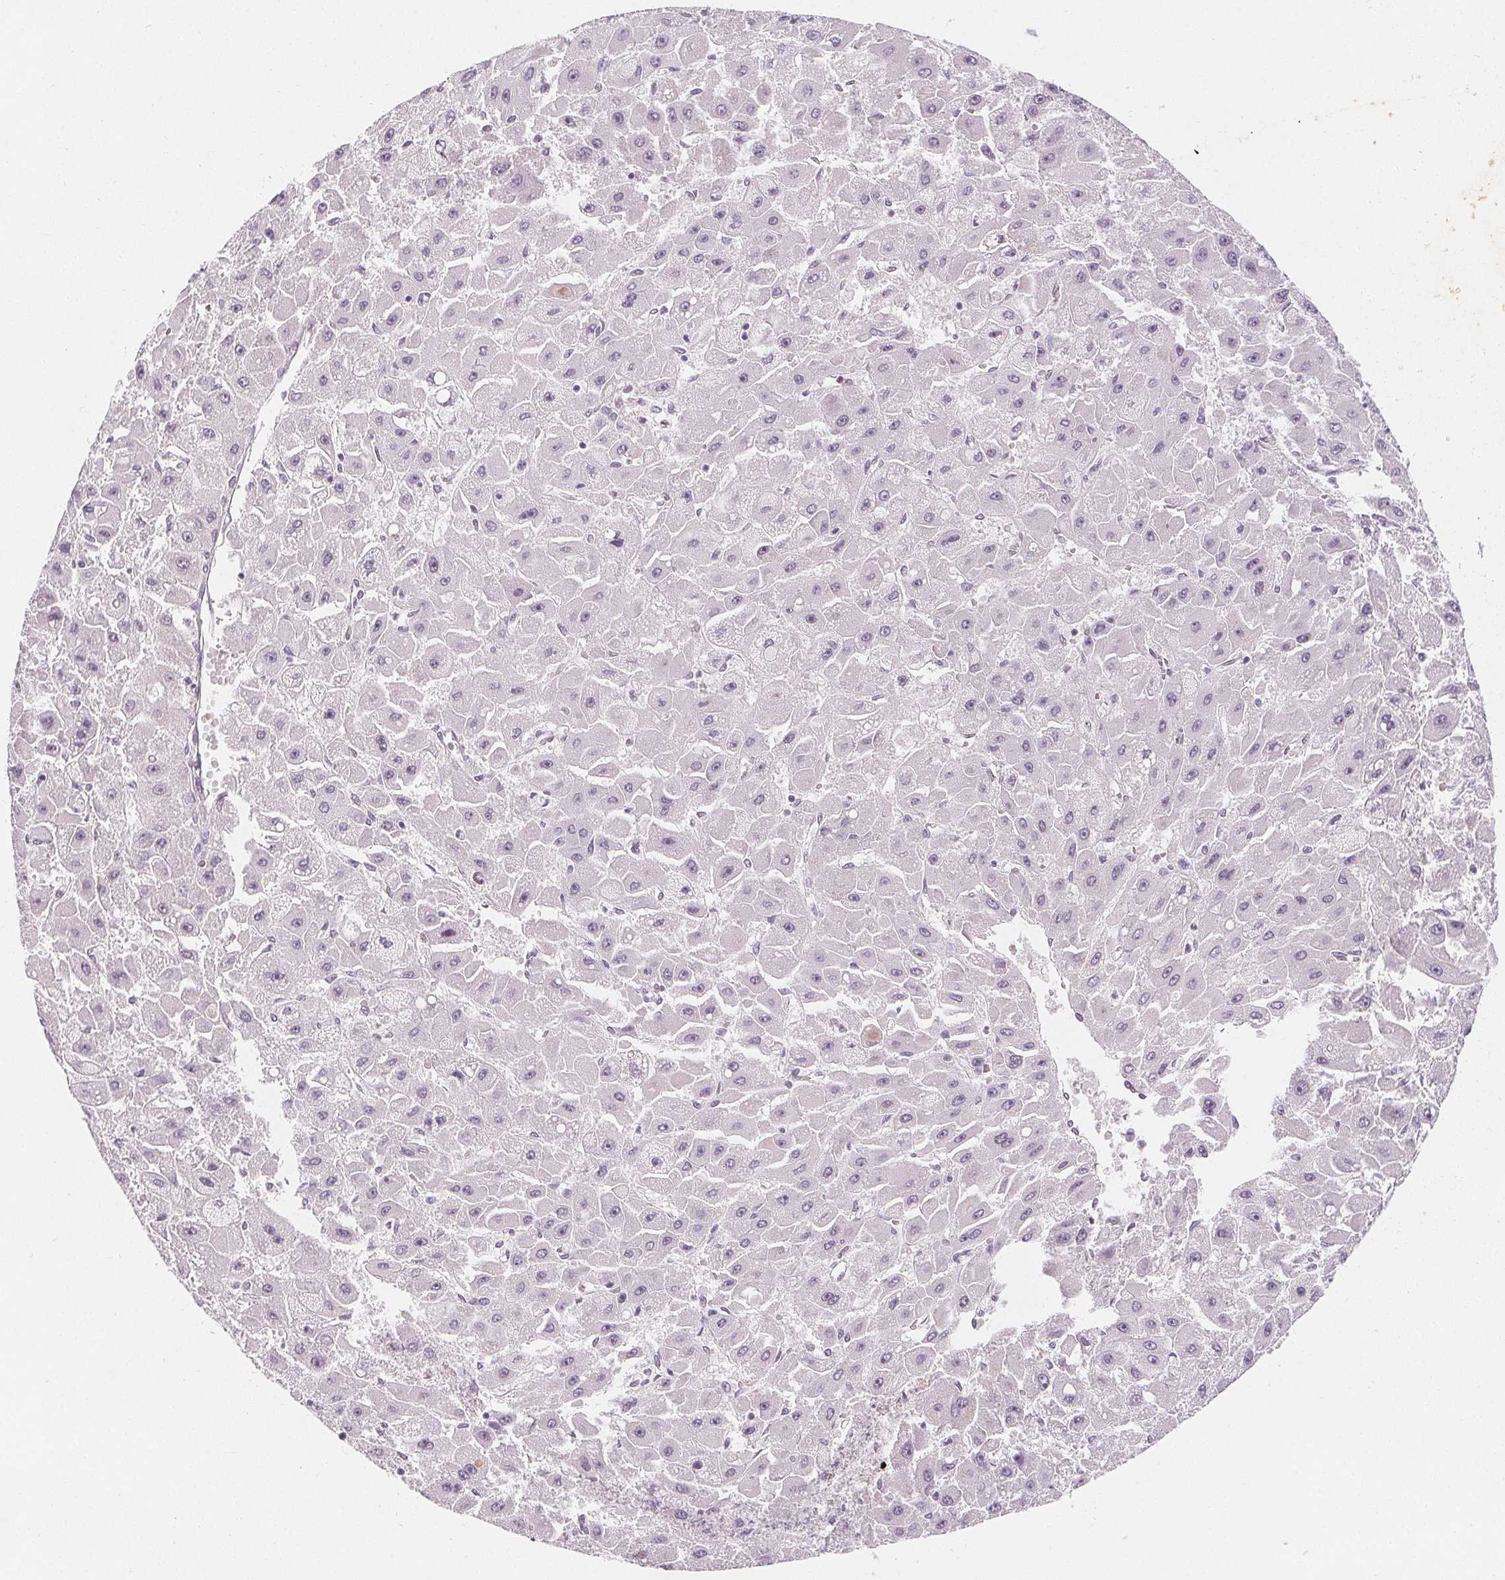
{"staining": {"intensity": "negative", "quantity": "none", "location": "none"}, "tissue": "liver cancer", "cell_type": "Tumor cells", "image_type": "cancer", "snomed": [{"axis": "morphology", "description": "Carcinoma, Hepatocellular, NOS"}, {"axis": "topography", "description": "Liver"}], "caption": "Immunohistochemistry (IHC) of human liver cancer (hepatocellular carcinoma) shows no staining in tumor cells.", "gene": "DBX2", "patient": {"sex": "female", "age": 25}}